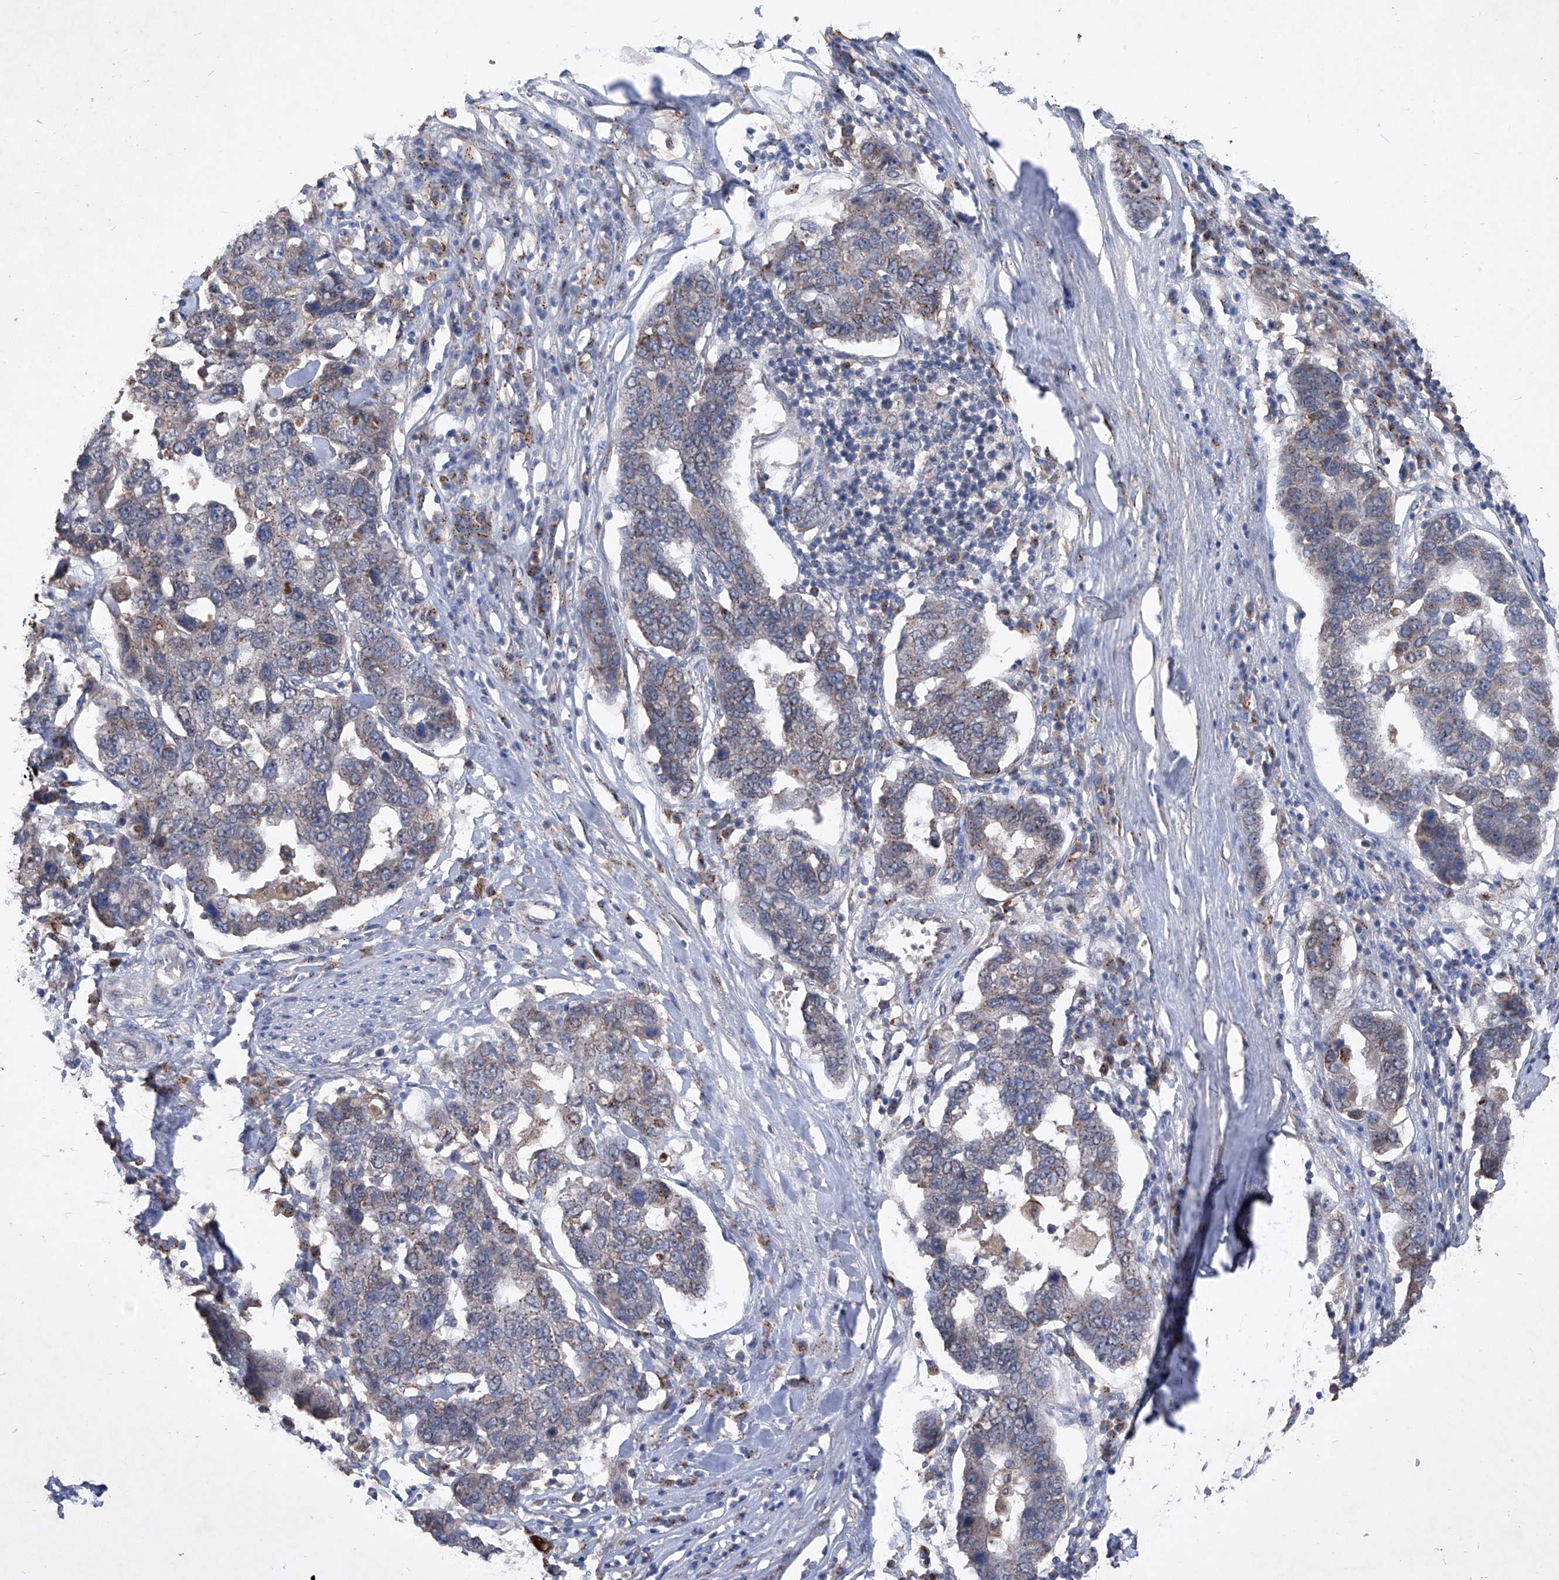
{"staining": {"intensity": "weak", "quantity": "<25%", "location": "cytoplasmic/membranous"}, "tissue": "pancreatic cancer", "cell_type": "Tumor cells", "image_type": "cancer", "snomed": [{"axis": "morphology", "description": "Adenocarcinoma, NOS"}, {"axis": "topography", "description": "Pancreas"}], "caption": "High power microscopy micrograph of an immunohistochemistry photomicrograph of adenocarcinoma (pancreatic), revealing no significant positivity in tumor cells.", "gene": "PCSK5", "patient": {"sex": "female", "age": 61}}